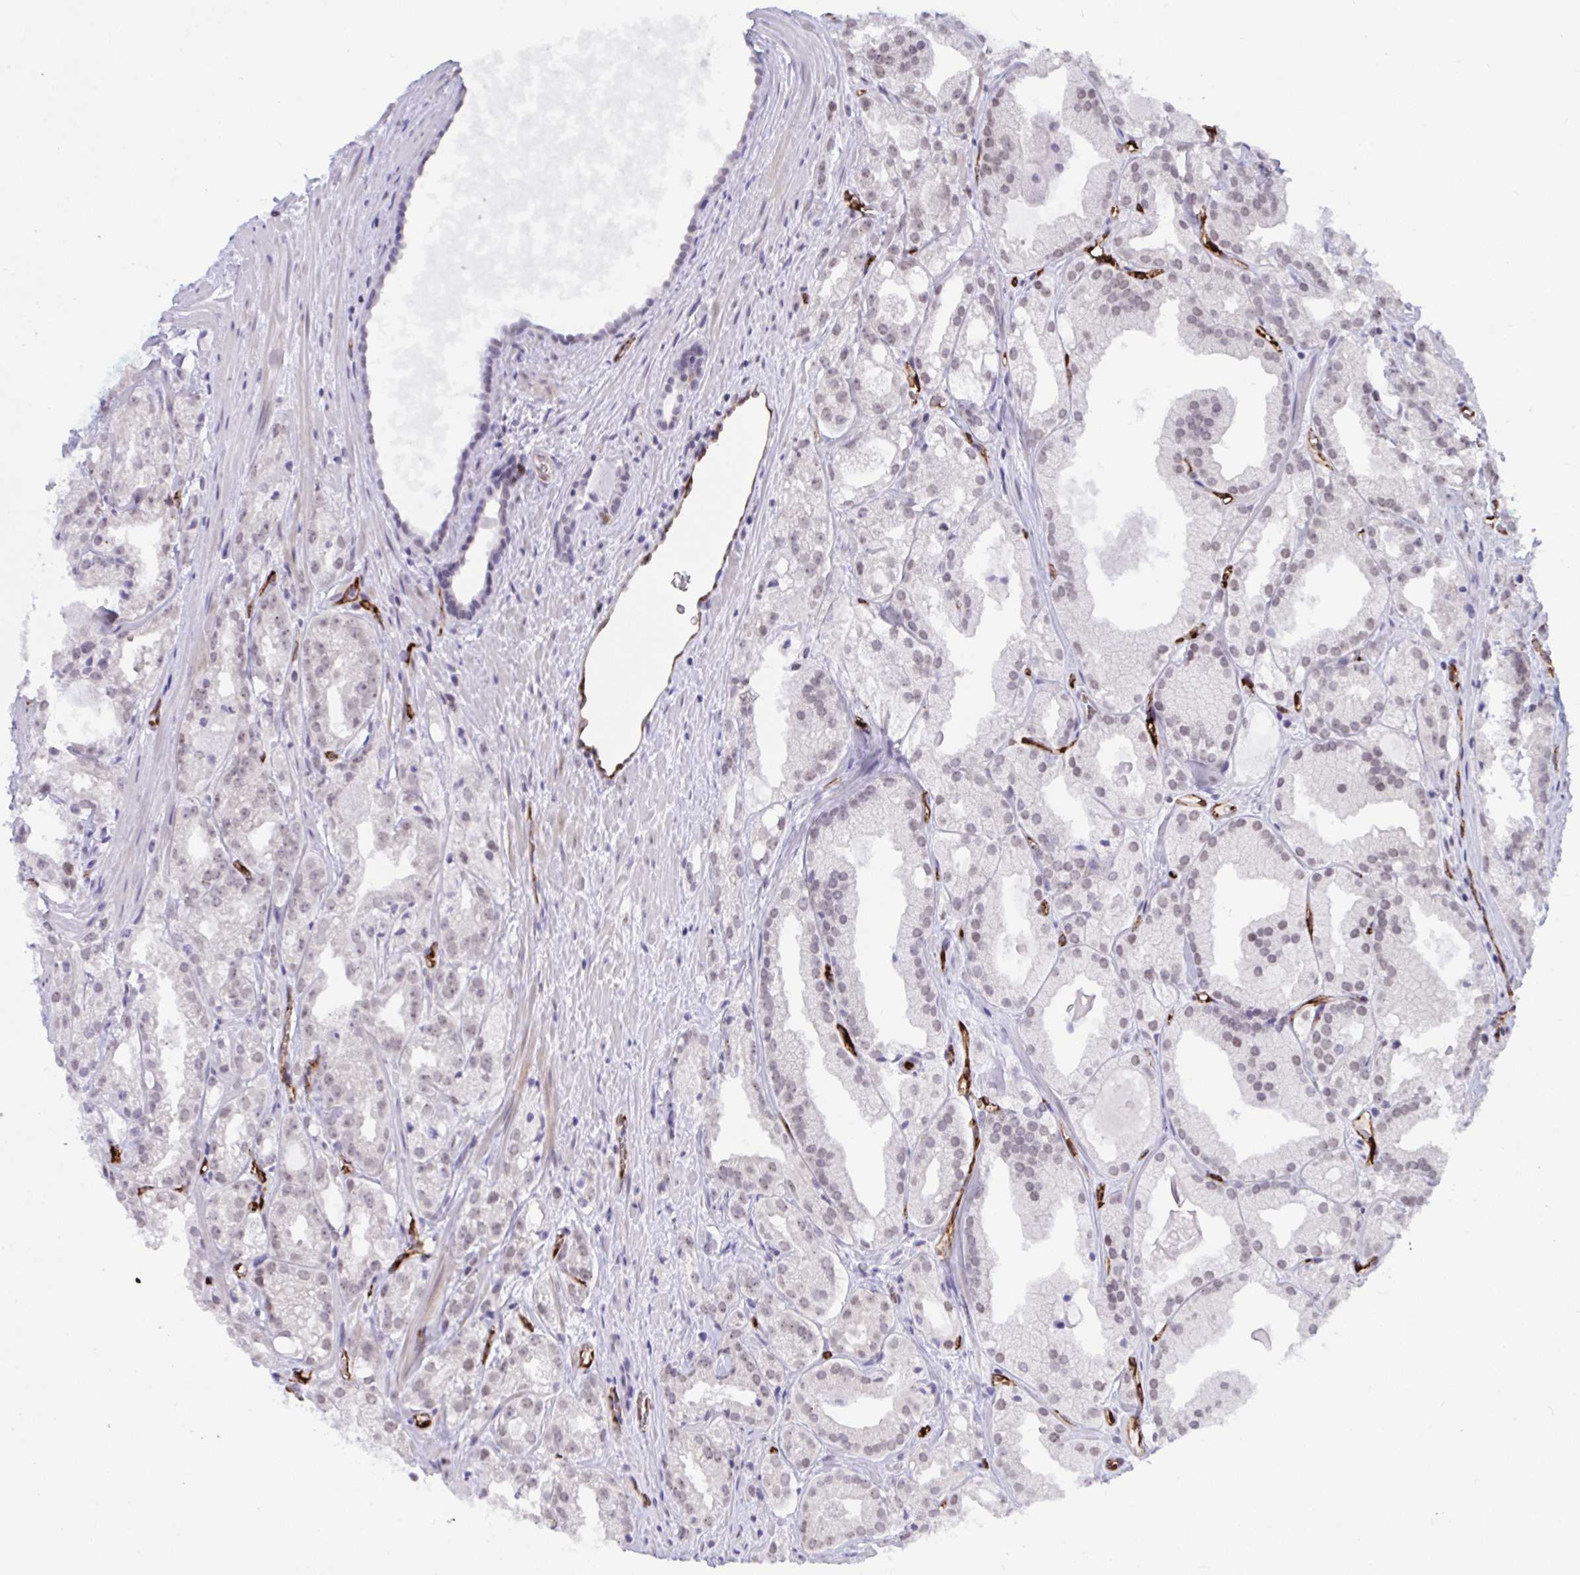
{"staining": {"intensity": "weak", "quantity": "<25%", "location": "nuclear"}, "tissue": "prostate cancer", "cell_type": "Tumor cells", "image_type": "cancer", "snomed": [{"axis": "morphology", "description": "Adenocarcinoma, High grade"}, {"axis": "topography", "description": "Prostate"}], "caption": "Tumor cells are negative for brown protein staining in prostate high-grade adenocarcinoma. (DAB (3,3'-diaminobenzidine) immunohistochemistry (IHC) with hematoxylin counter stain).", "gene": "EML1", "patient": {"sex": "male", "age": 68}}